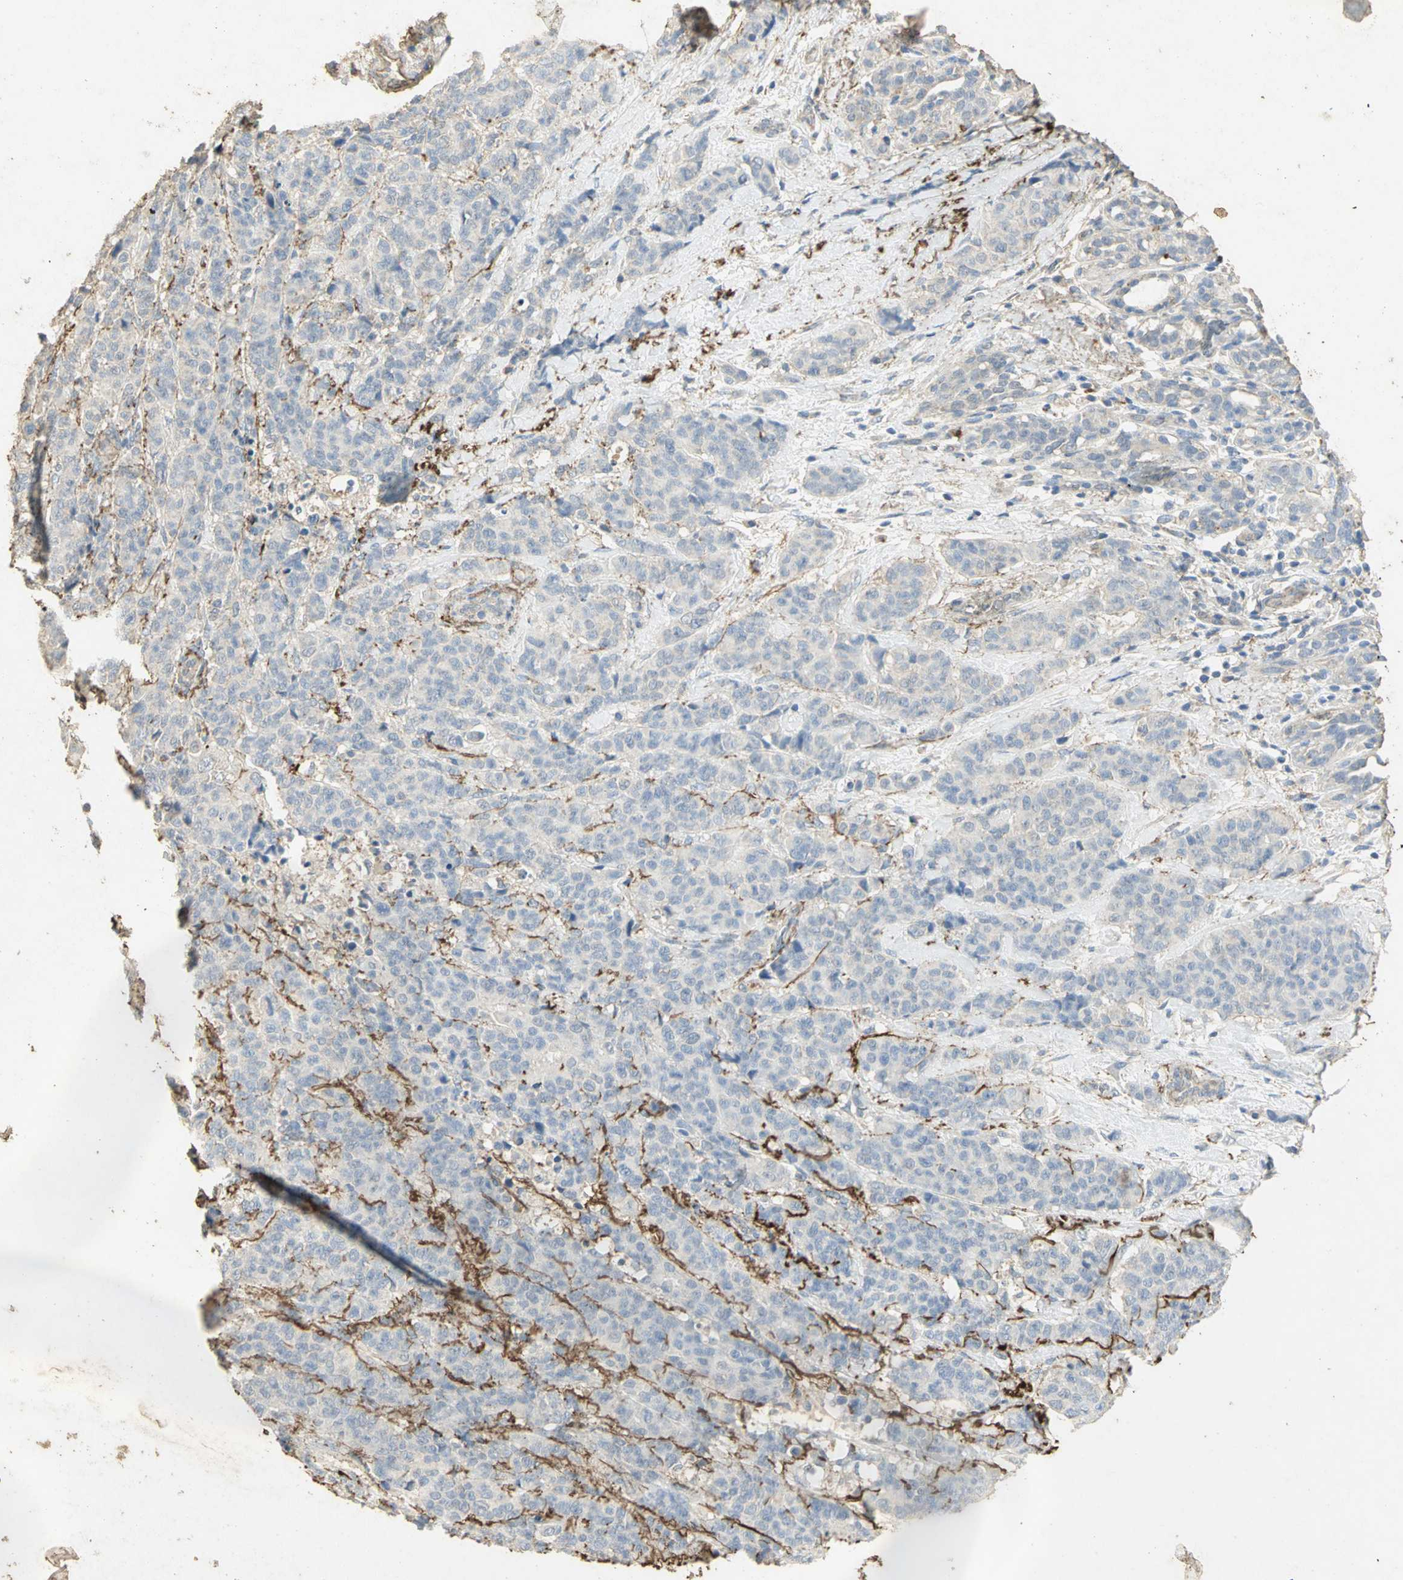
{"staining": {"intensity": "negative", "quantity": "none", "location": "none"}, "tissue": "breast cancer", "cell_type": "Tumor cells", "image_type": "cancer", "snomed": [{"axis": "morphology", "description": "Duct carcinoma"}, {"axis": "topography", "description": "Breast"}], "caption": "High magnification brightfield microscopy of breast cancer stained with DAB (brown) and counterstained with hematoxylin (blue): tumor cells show no significant positivity. The staining is performed using DAB (3,3'-diaminobenzidine) brown chromogen with nuclei counter-stained in using hematoxylin.", "gene": "ASB9", "patient": {"sex": "female", "age": 40}}